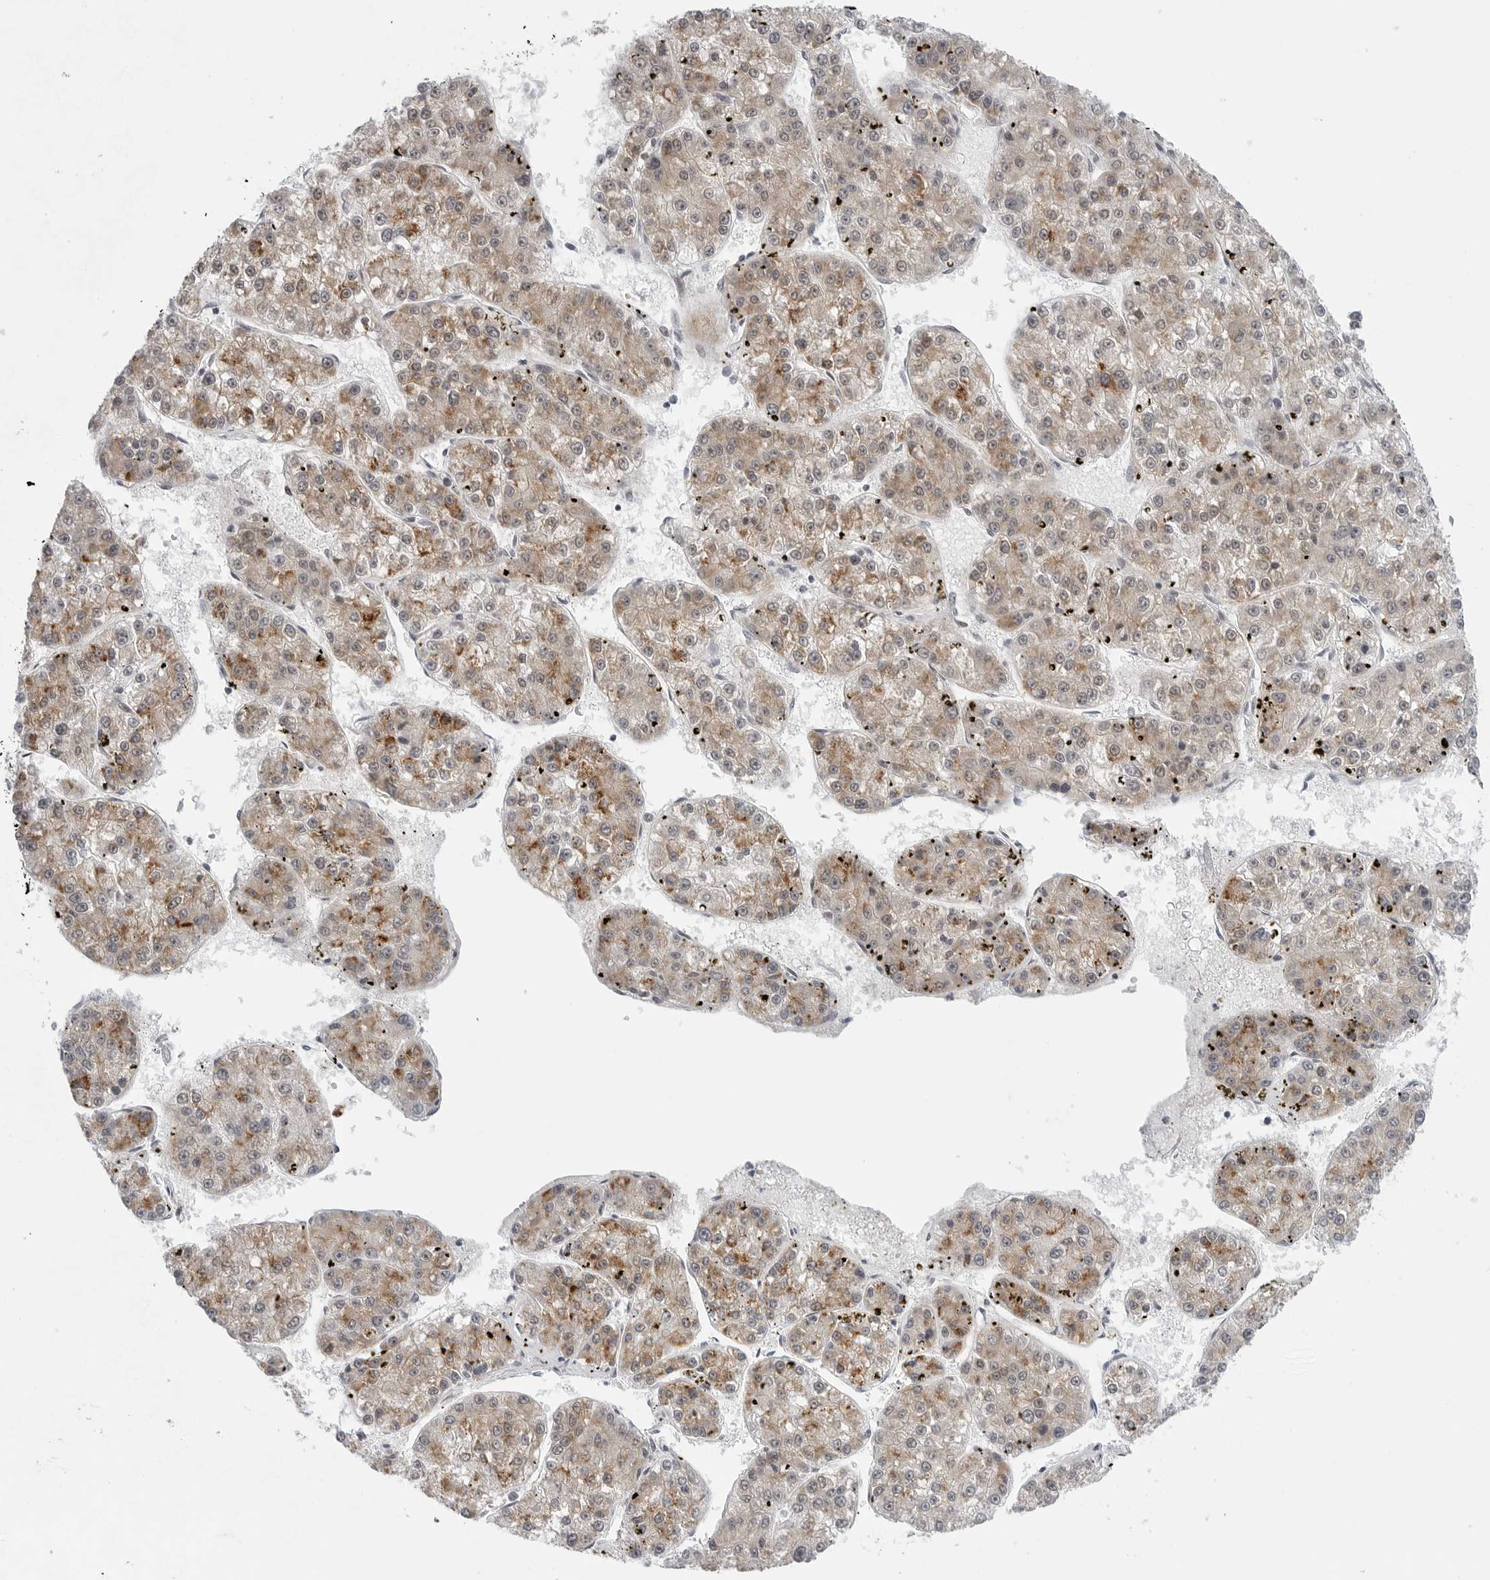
{"staining": {"intensity": "moderate", "quantity": ">75%", "location": "cytoplasmic/membranous"}, "tissue": "liver cancer", "cell_type": "Tumor cells", "image_type": "cancer", "snomed": [{"axis": "morphology", "description": "Carcinoma, Hepatocellular, NOS"}, {"axis": "topography", "description": "Liver"}], "caption": "Liver hepatocellular carcinoma stained with a brown dye displays moderate cytoplasmic/membranous positive staining in about >75% of tumor cells.", "gene": "FAM135B", "patient": {"sex": "female", "age": 73}}